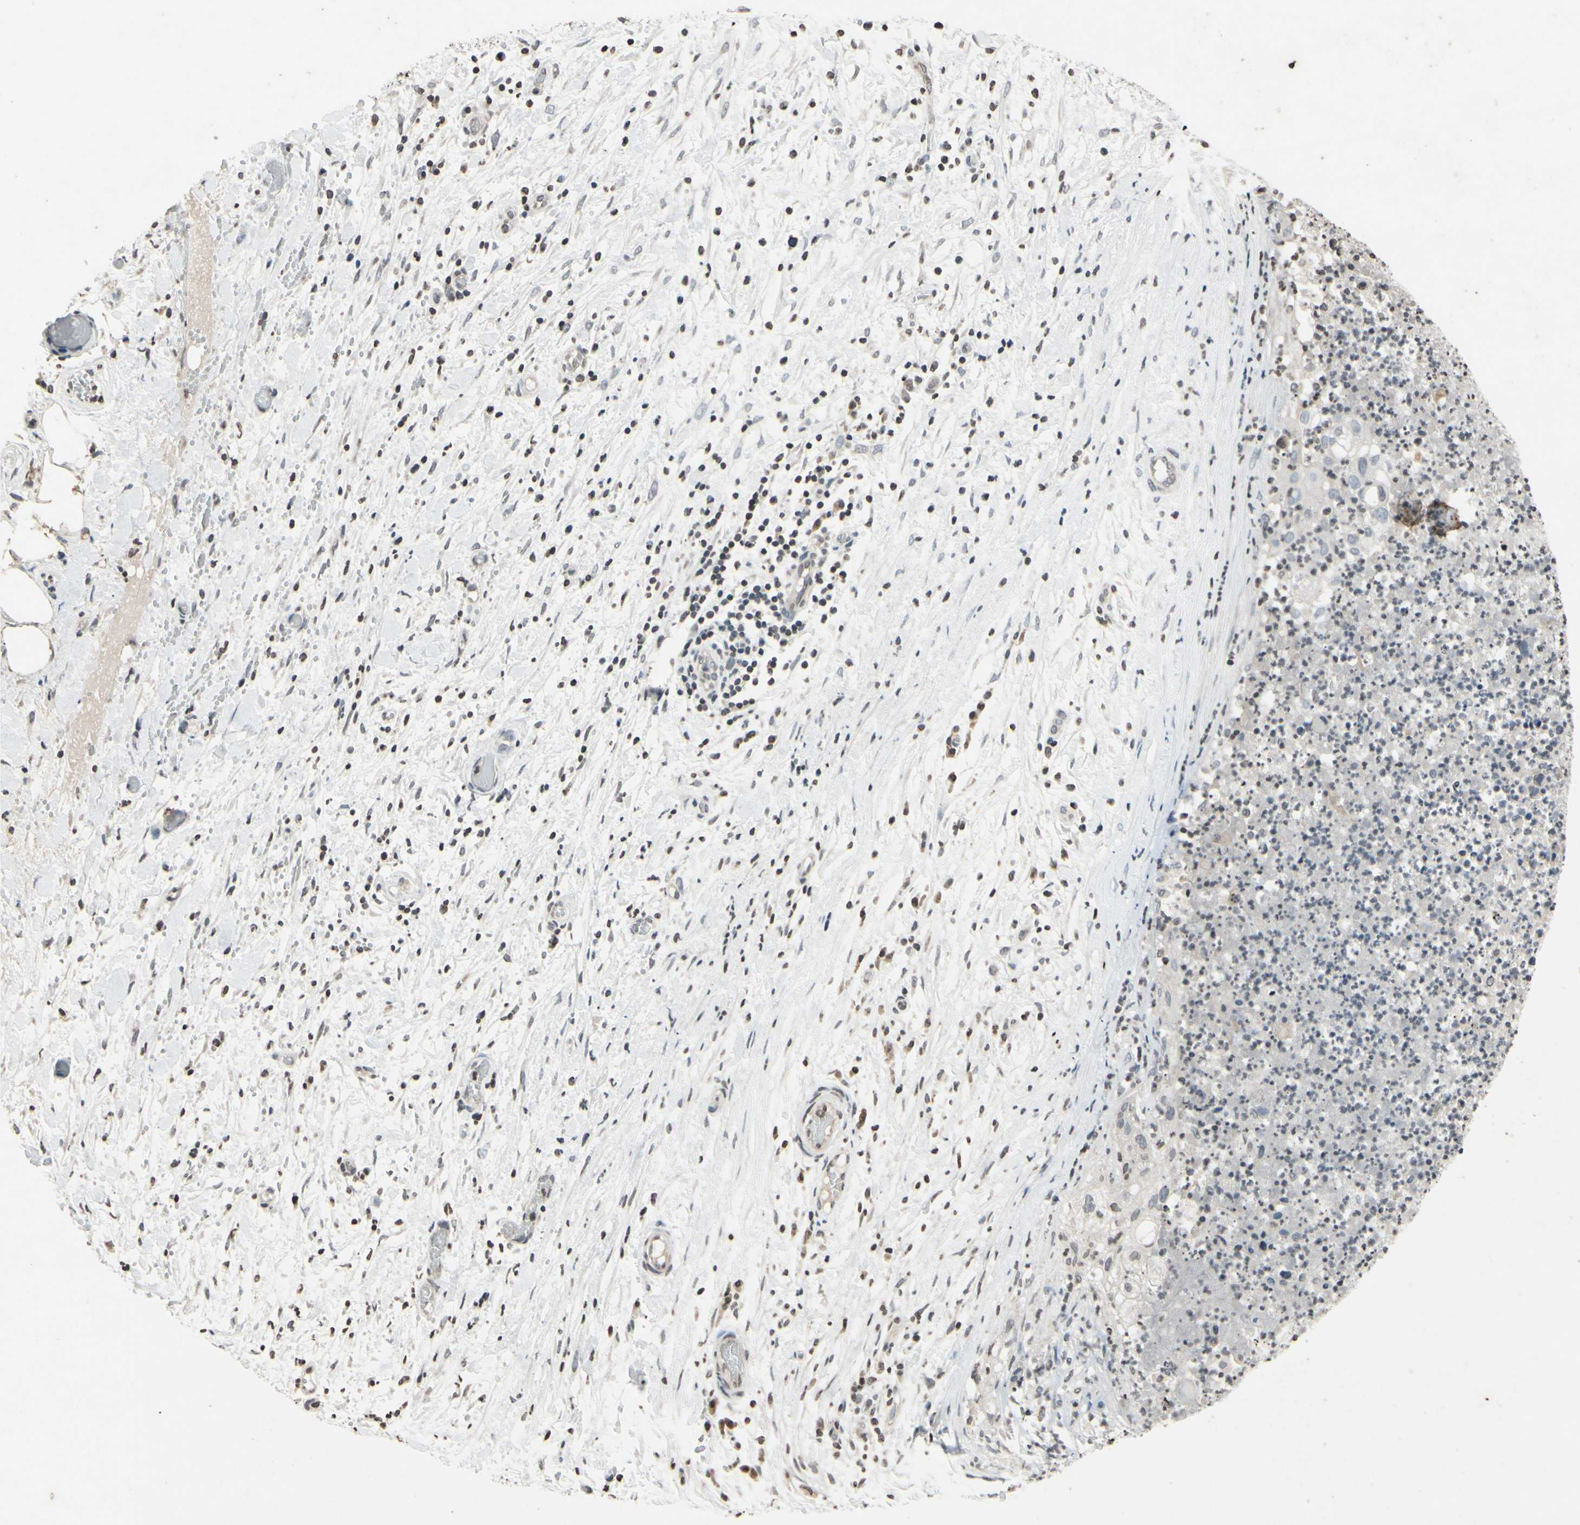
{"staining": {"intensity": "weak", "quantity": ">75%", "location": "cytoplasmic/membranous"}, "tissue": "lung cancer", "cell_type": "Tumor cells", "image_type": "cancer", "snomed": [{"axis": "morphology", "description": "Inflammation, NOS"}, {"axis": "morphology", "description": "Squamous cell carcinoma, NOS"}, {"axis": "topography", "description": "Lymph node"}, {"axis": "topography", "description": "Soft tissue"}, {"axis": "topography", "description": "Lung"}], "caption": "This micrograph displays IHC staining of human lung cancer (squamous cell carcinoma), with low weak cytoplasmic/membranous expression in approximately >75% of tumor cells.", "gene": "CLDN11", "patient": {"sex": "male", "age": 66}}